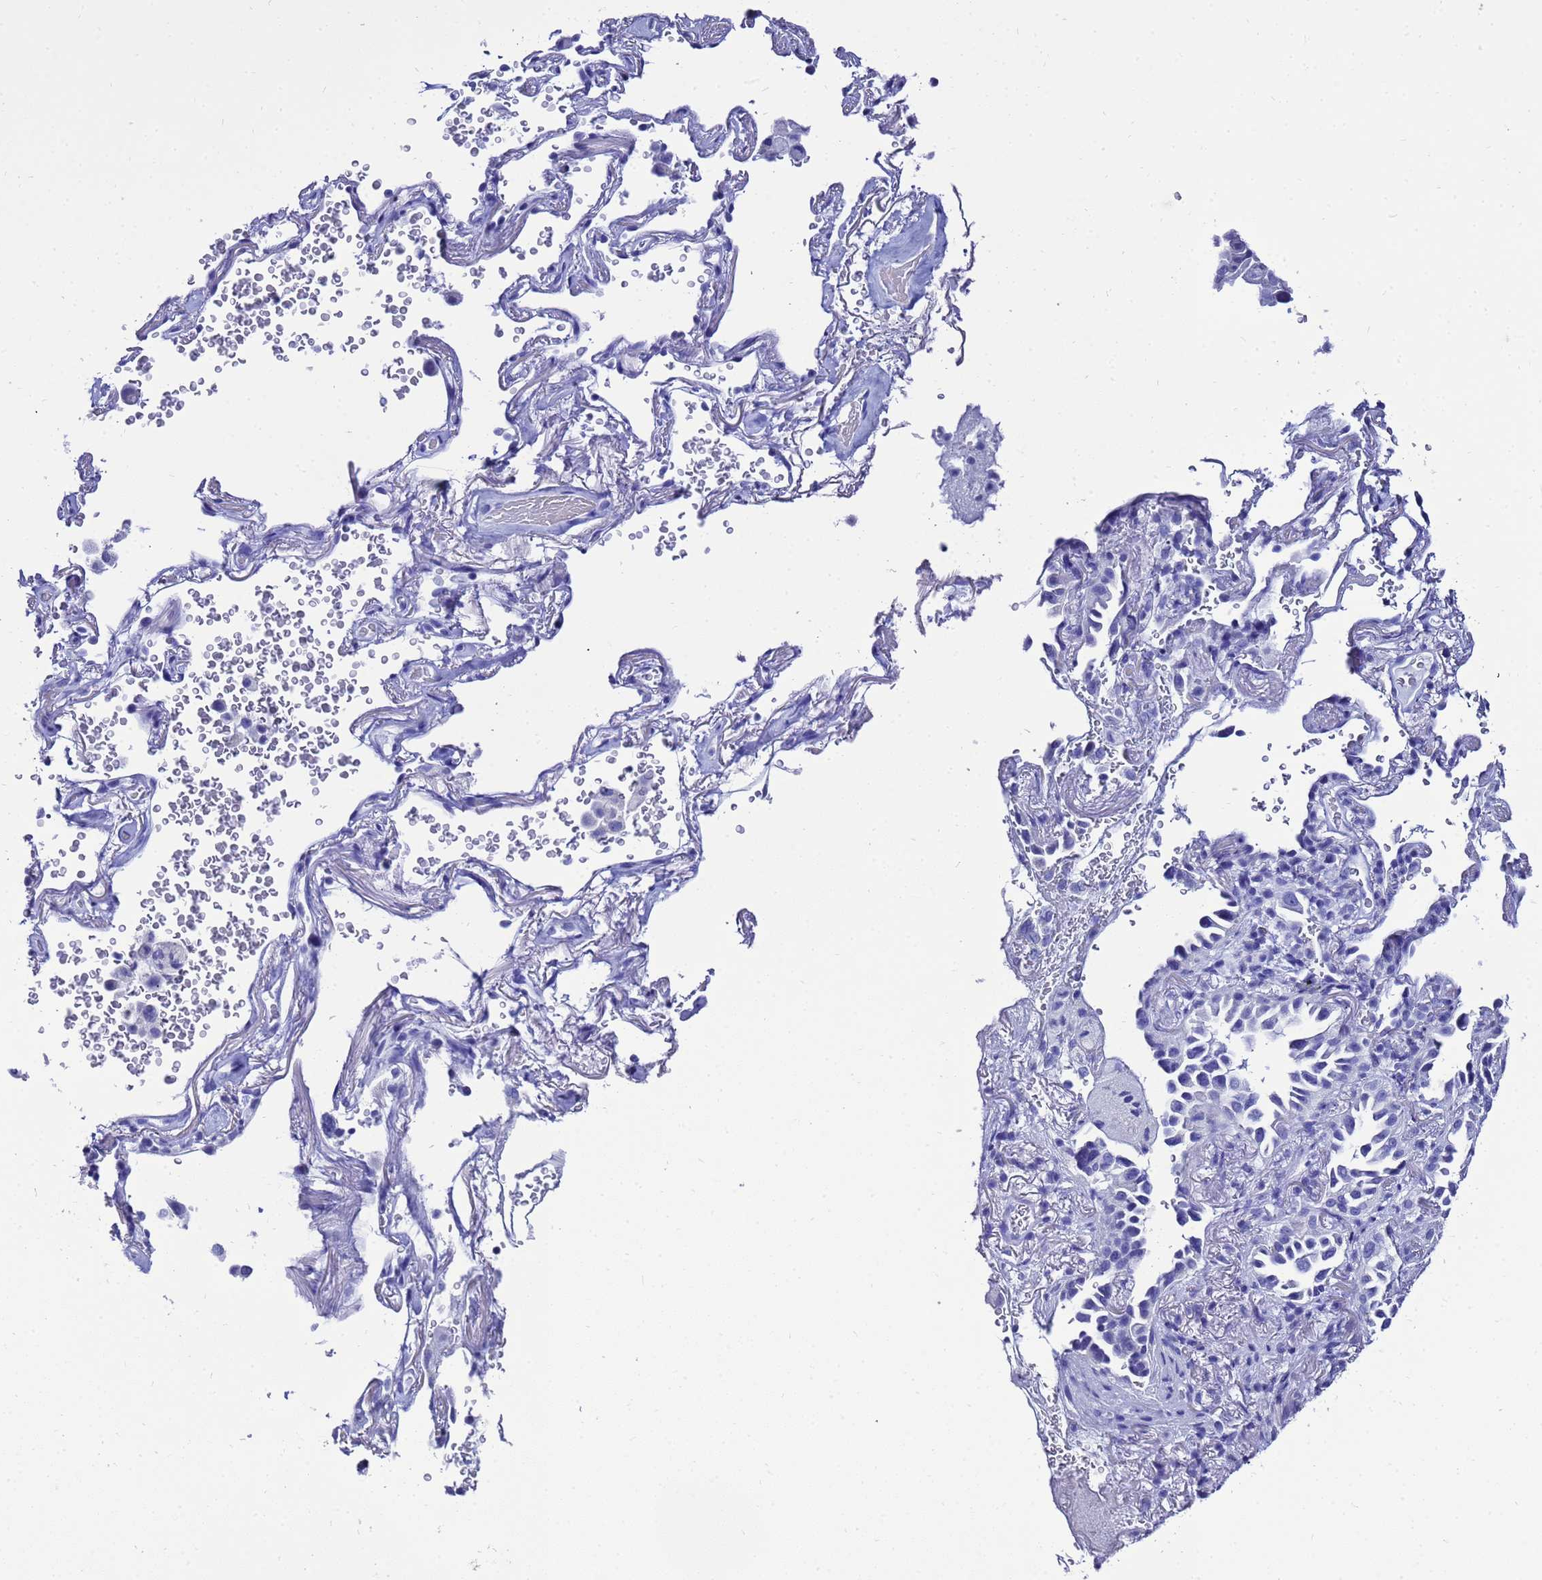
{"staining": {"intensity": "negative", "quantity": "none", "location": "none"}, "tissue": "lung cancer", "cell_type": "Tumor cells", "image_type": "cancer", "snomed": [{"axis": "morphology", "description": "Adenocarcinoma, NOS"}, {"axis": "topography", "description": "Lung"}], "caption": "Tumor cells are negative for protein expression in human lung adenocarcinoma.", "gene": "LIPF", "patient": {"sex": "female", "age": 69}}